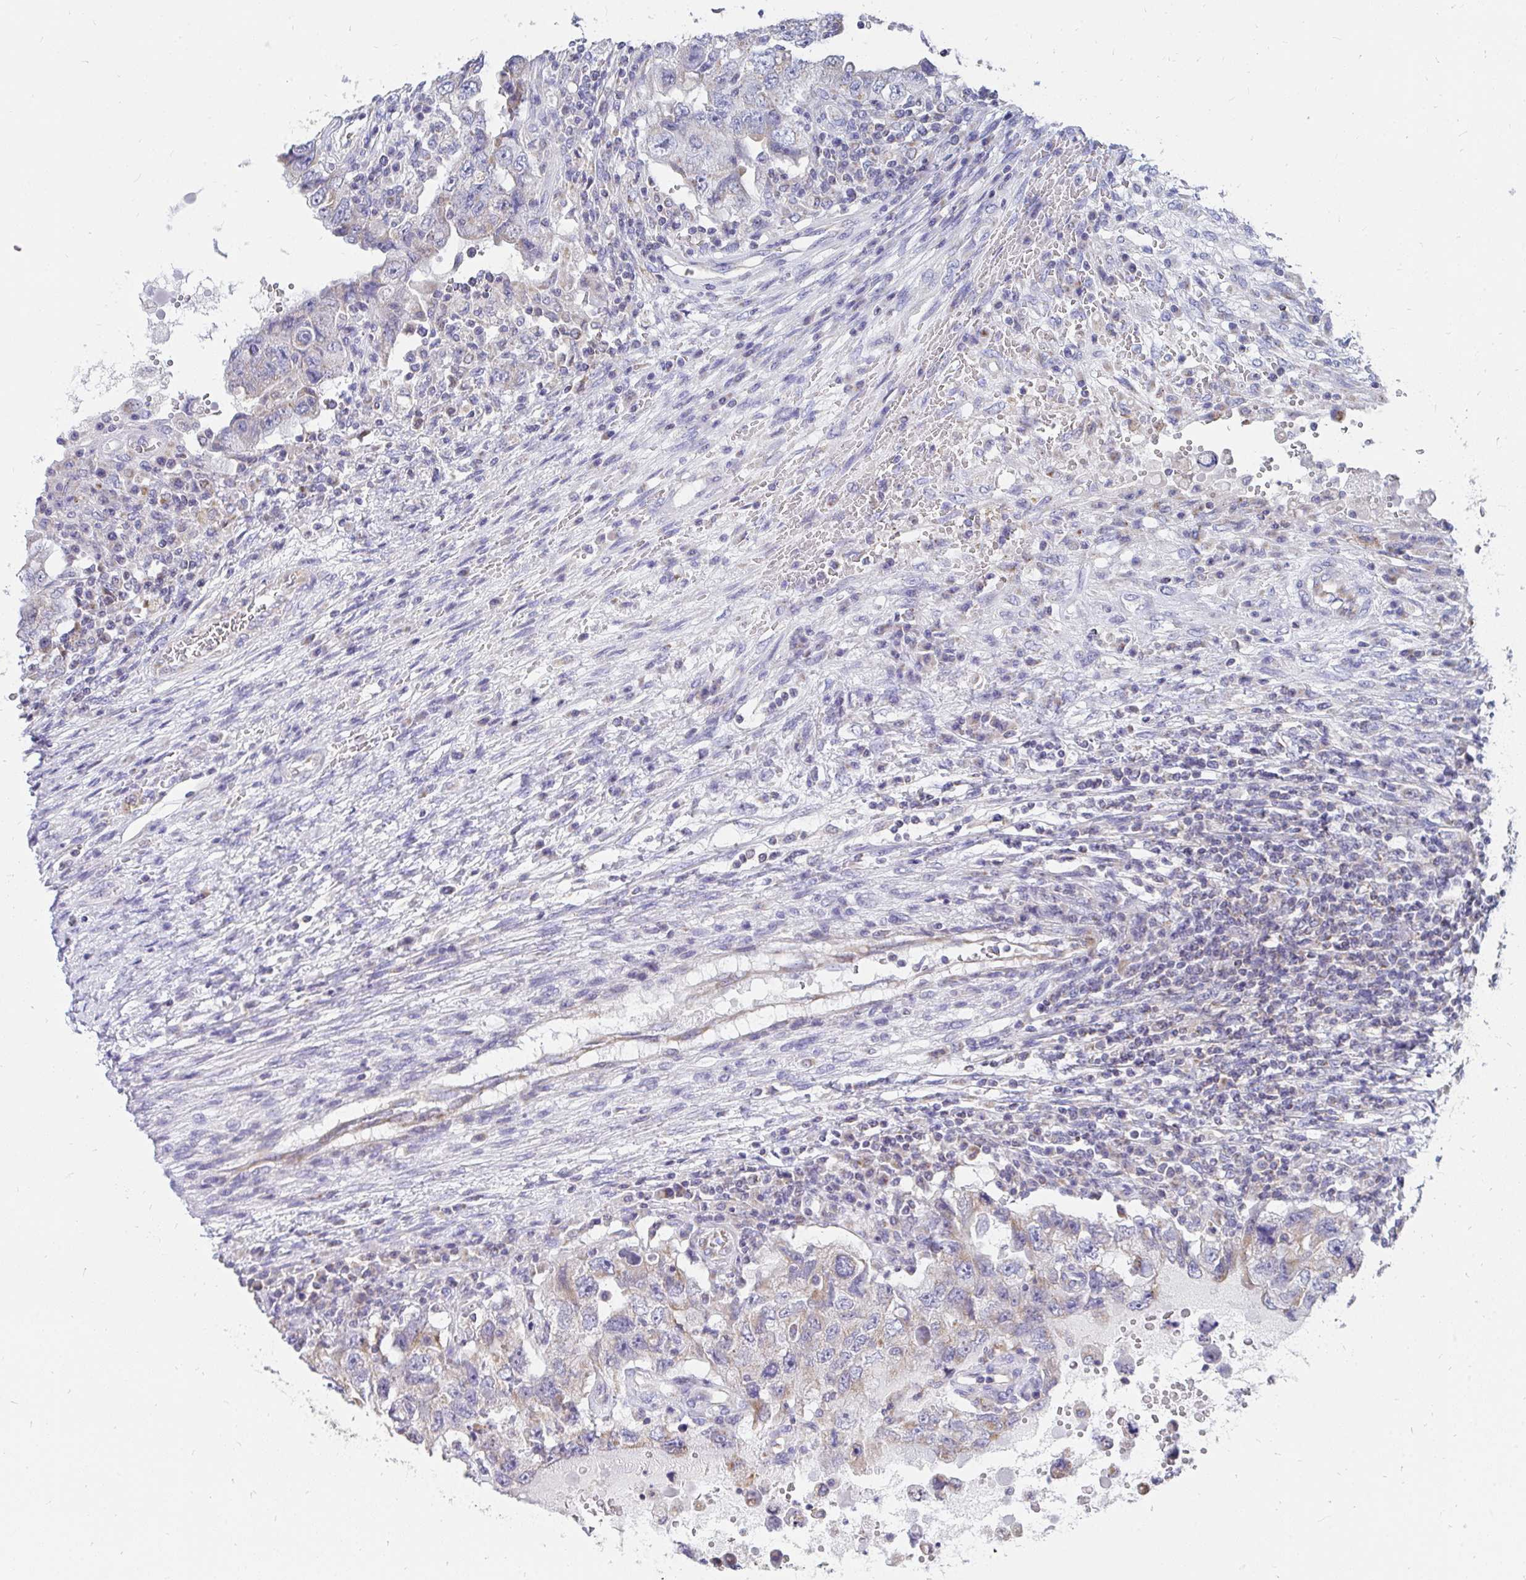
{"staining": {"intensity": "negative", "quantity": "none", "location": "none"}, "tissue": "testis cancer", "cell_type": "Tumor cells", "image_type": "cancer", "snomed": [{"axis": "morphology", "description": "Carcinoma, Embryonal, NOS"}, {"axis": "topography", "description": "Testis"}], "caption": "Immunohistochemistry (IHC) image of testis cancer (embryonal carcinoma) stained for a protein (brown), which shows no positivity in tumor cells.", "gene": "PC", "patient": {"sex": "male", "age": 26}}